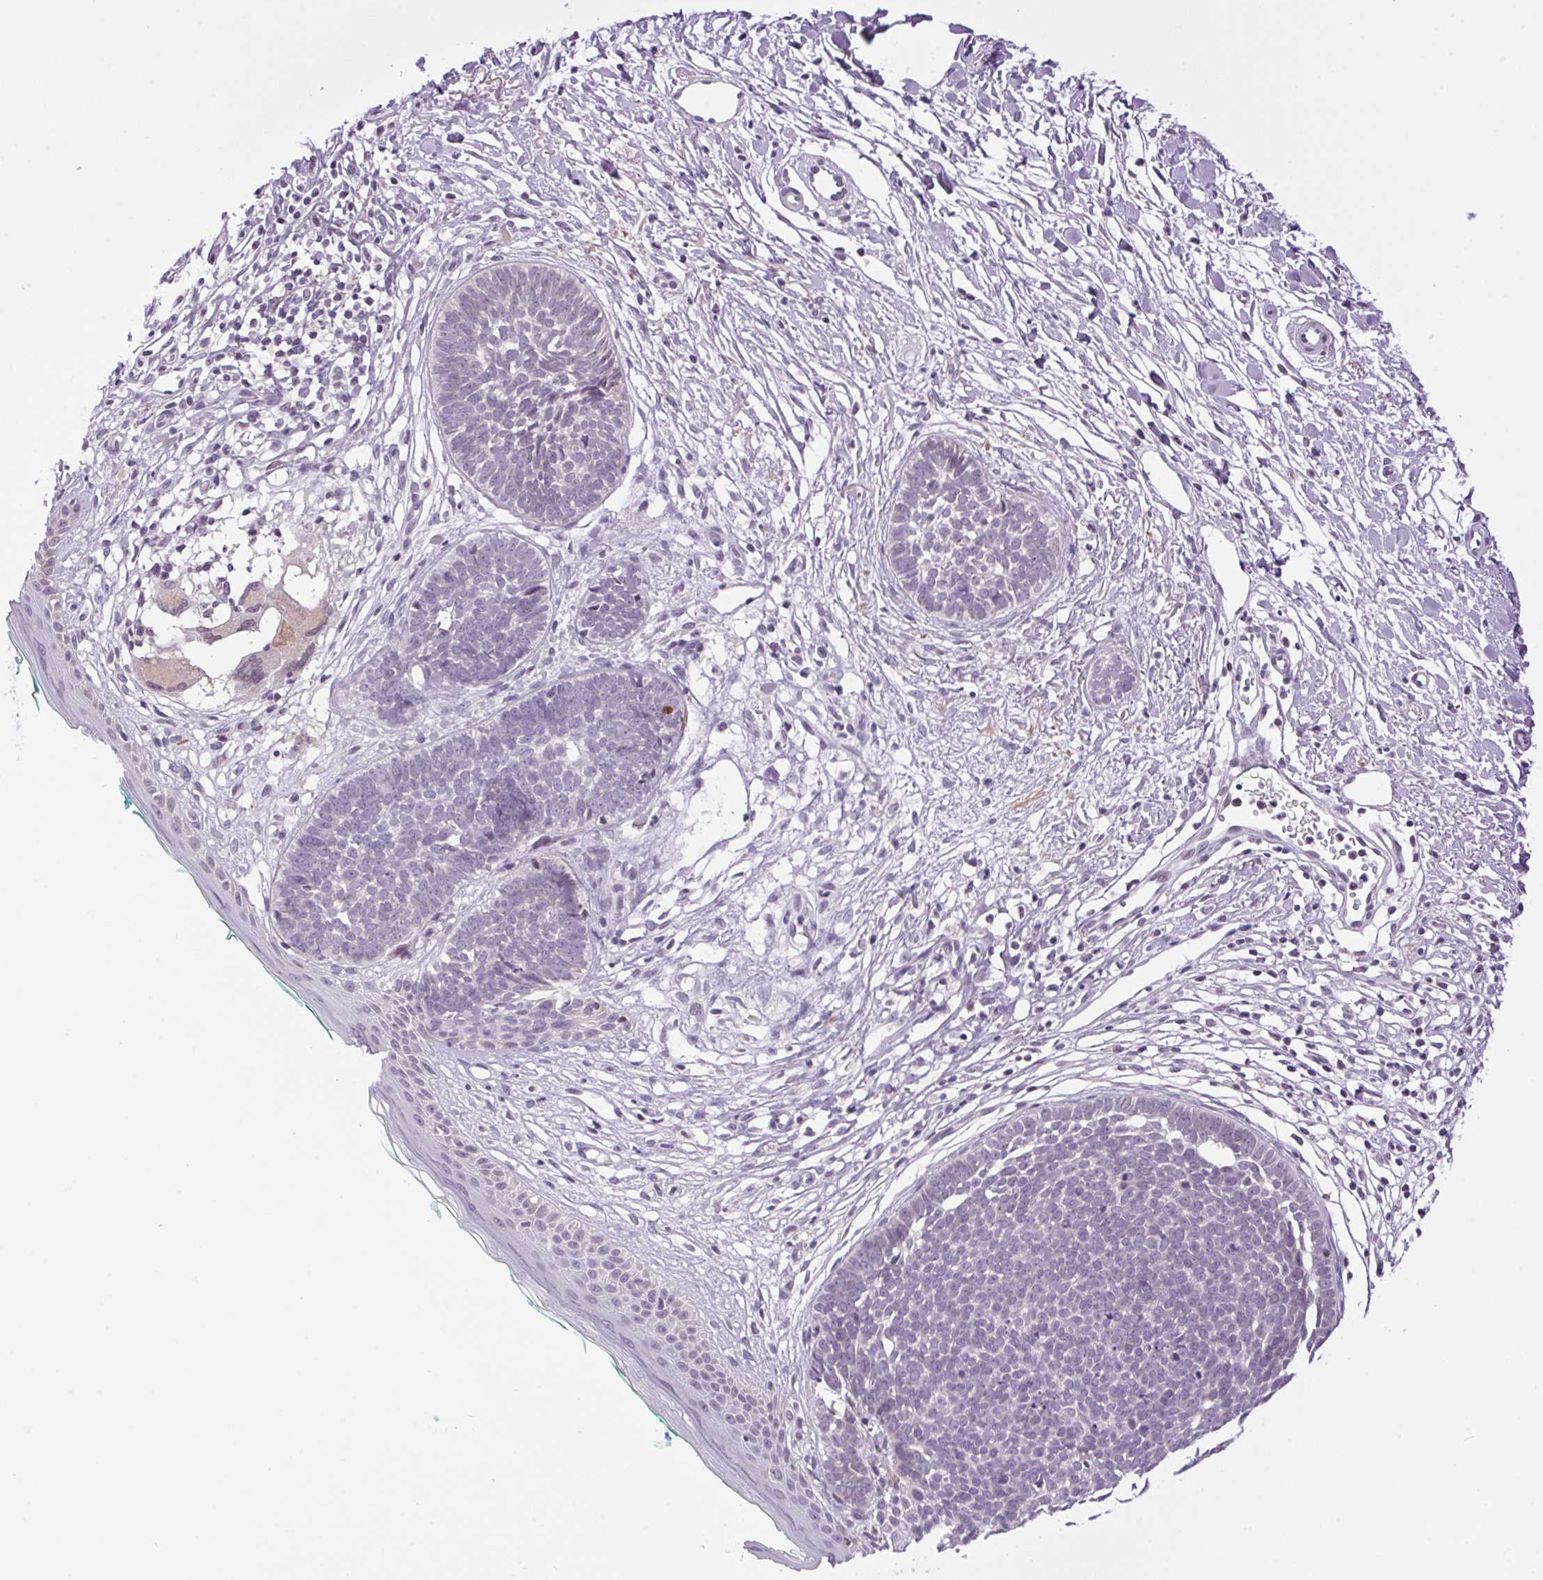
{"staining": {"intensity": "negative", "quantity": "none", "location": "none"}, "tissue": "skin cancer", "cell_type": "Tumor cells", "image_type": "cancer", "snomed": [{"axis": "morphology", "description": "Basal cell carcinoma"}, {"axis": "topography", "description": "Skin"}, {"axis": "topography", "description": "Skin of neck"}, {"axis": "topography", "description": "Skin of shoulder"}, {"axis": "topography", "description": "Skin of back"}], "caption": "Skin cancer stained for a protein using IHC displays no expression tumor cells.", "gene": "SMIM13", "patient": {"sex": "male", "age": 80}}